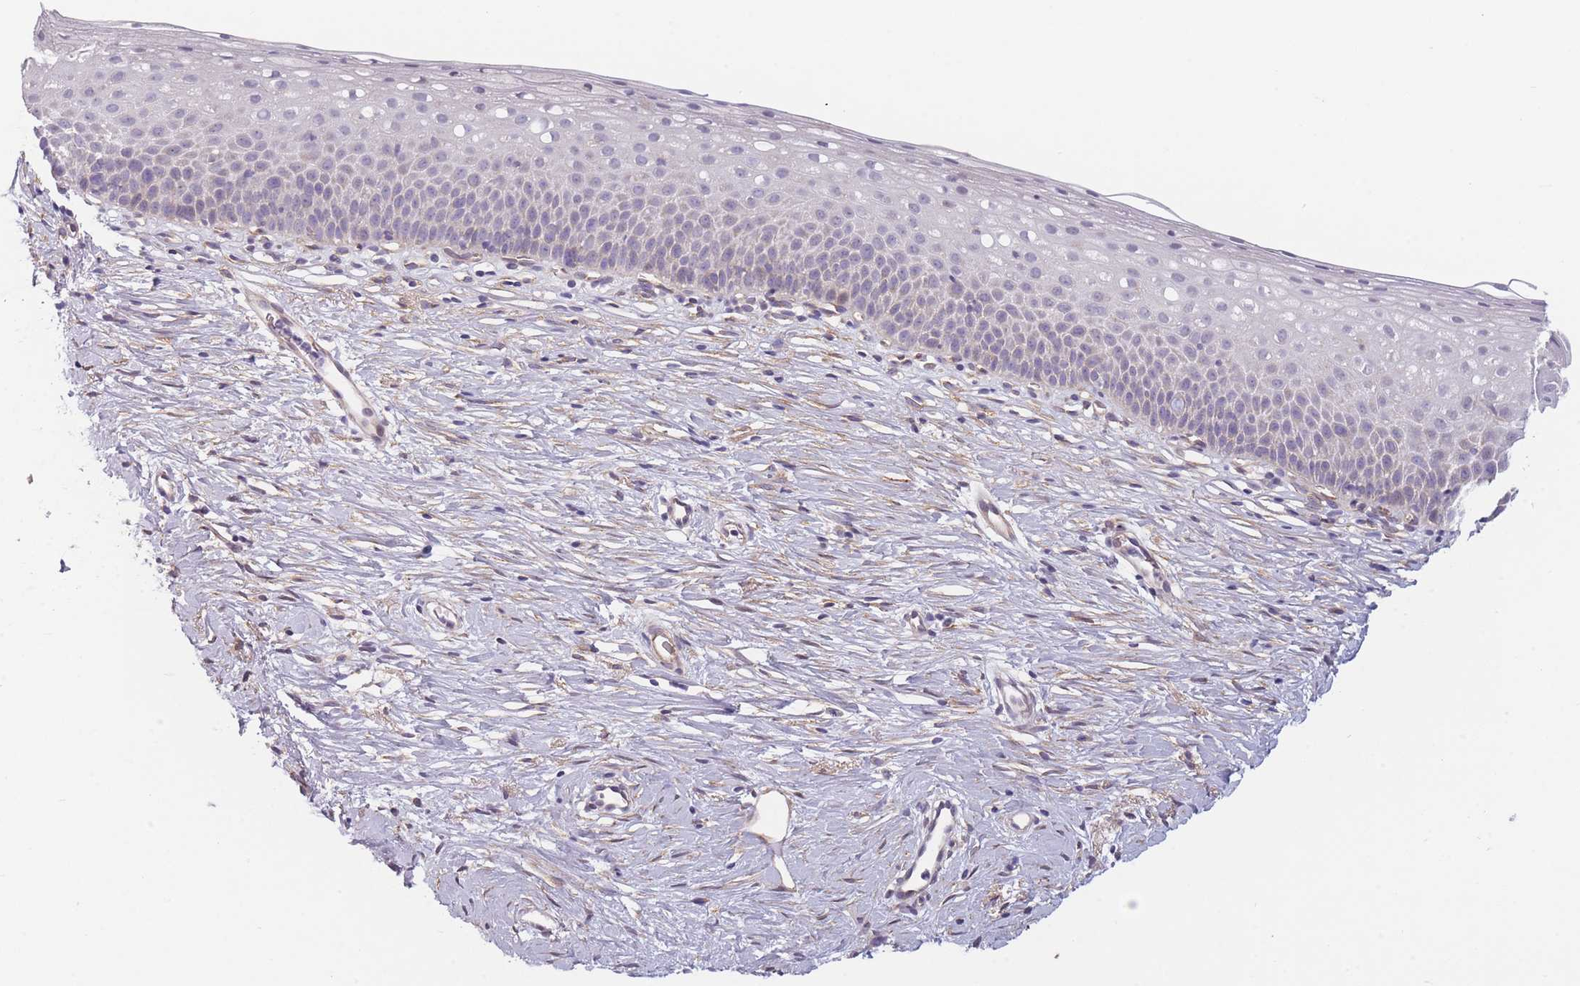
{"staining": {"intensity": "negative", "quantity": "none", "location": "none"}, "tissue": "cervix", "cell_type": "Glandular cells", "image_type": "normal", "snomed": [{"axis": "morphology", "description": "Normal tissue, NOS"}, {"axis": "topography", "description": "Cervix"}], "caption": "Glandular cells show no significant positivity in unremarkable cervix. Brightfield microscopy of immunohistochemistry (IHC) stained with DAB (brown) and hematoxylin (blue), captured at high magnification.", "gene": "SLC7A6", "patient": {"sex": "female", "age": 57}}